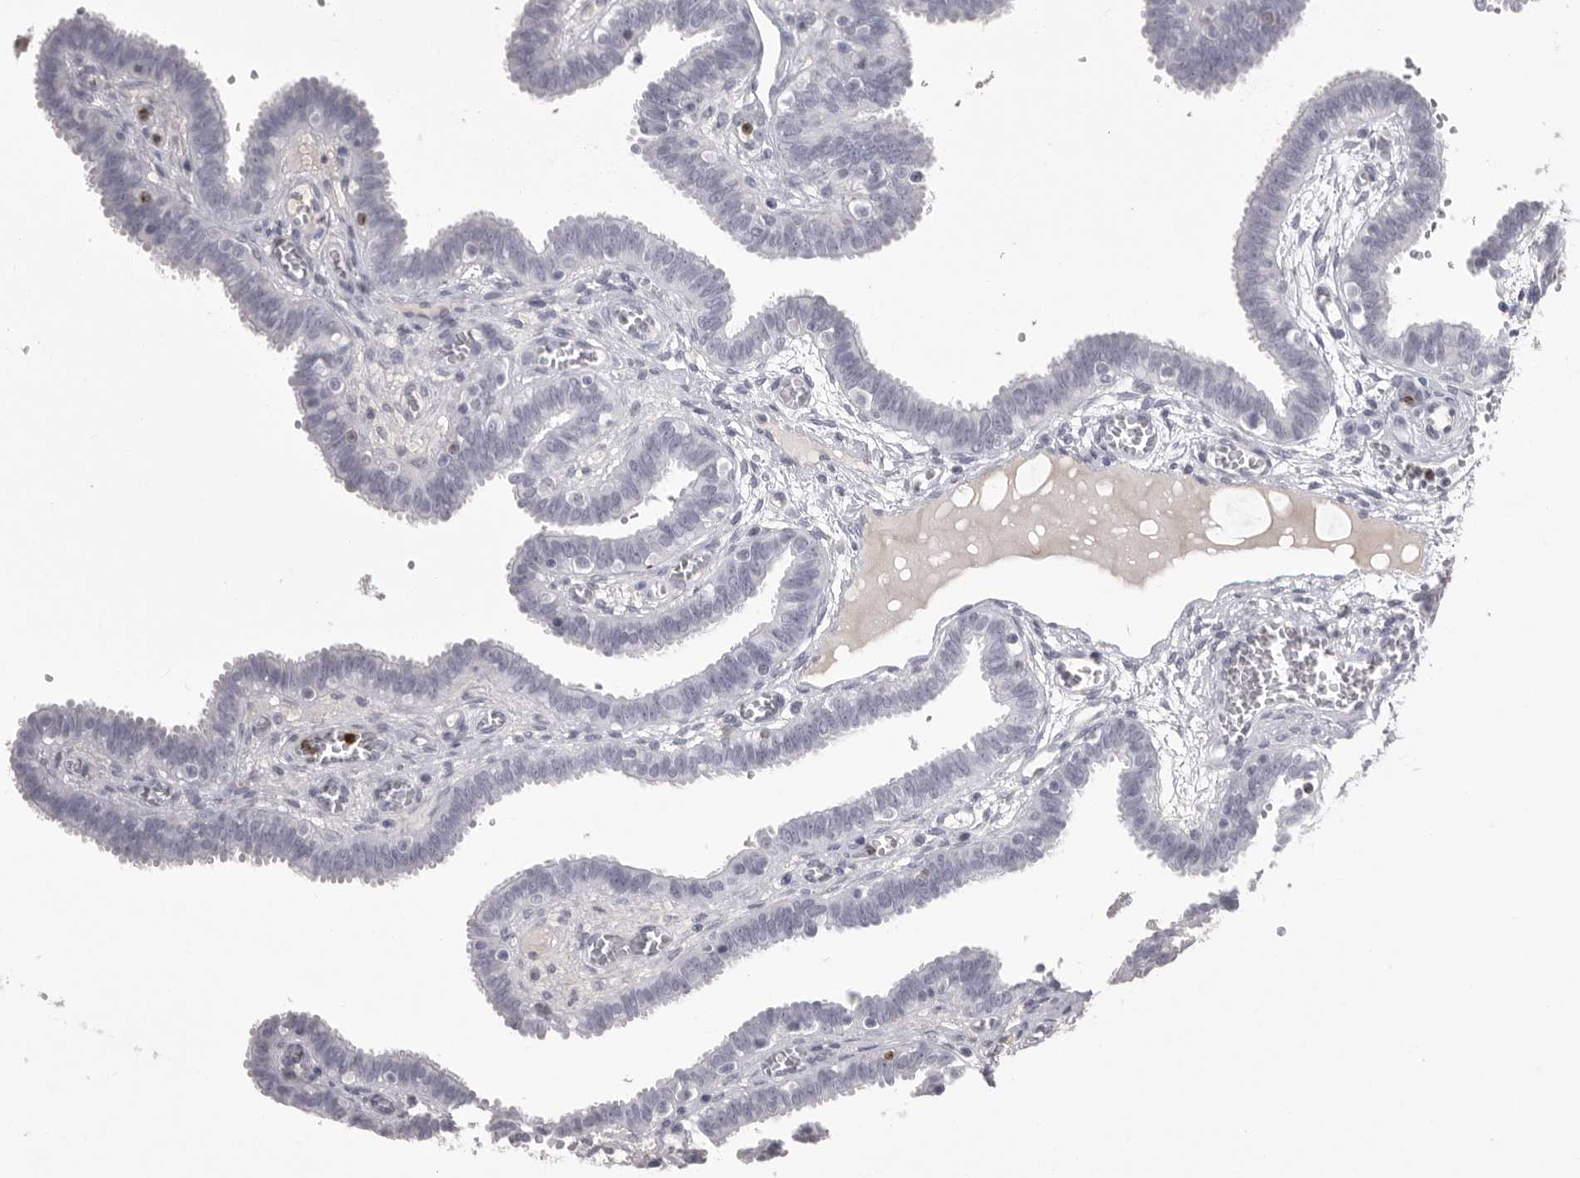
{"staining": {"intensity": "weak", "quantity": "<25%", "location": "cytoplasmic/membranous,nuclear"}, "tissue": "fallopian tube", "cell_type": "Glandular cells", "image_type": "normal", "snomed": [{"axis": "morphology", "description": "Normal tissue, NOS"}, {"axis": "topography", "description": "Fallopian tube"}, {"axis": "topography", "description": "Placenta"}], "caption": "IHC of unremarkable fallopian tube exhibits no staining in glandular cells. (DAB (3,3'-diaminobenzidine) IHC, high magnification).", "gene": "GNLY", "patient": {"sex": "female", "age": 32}}